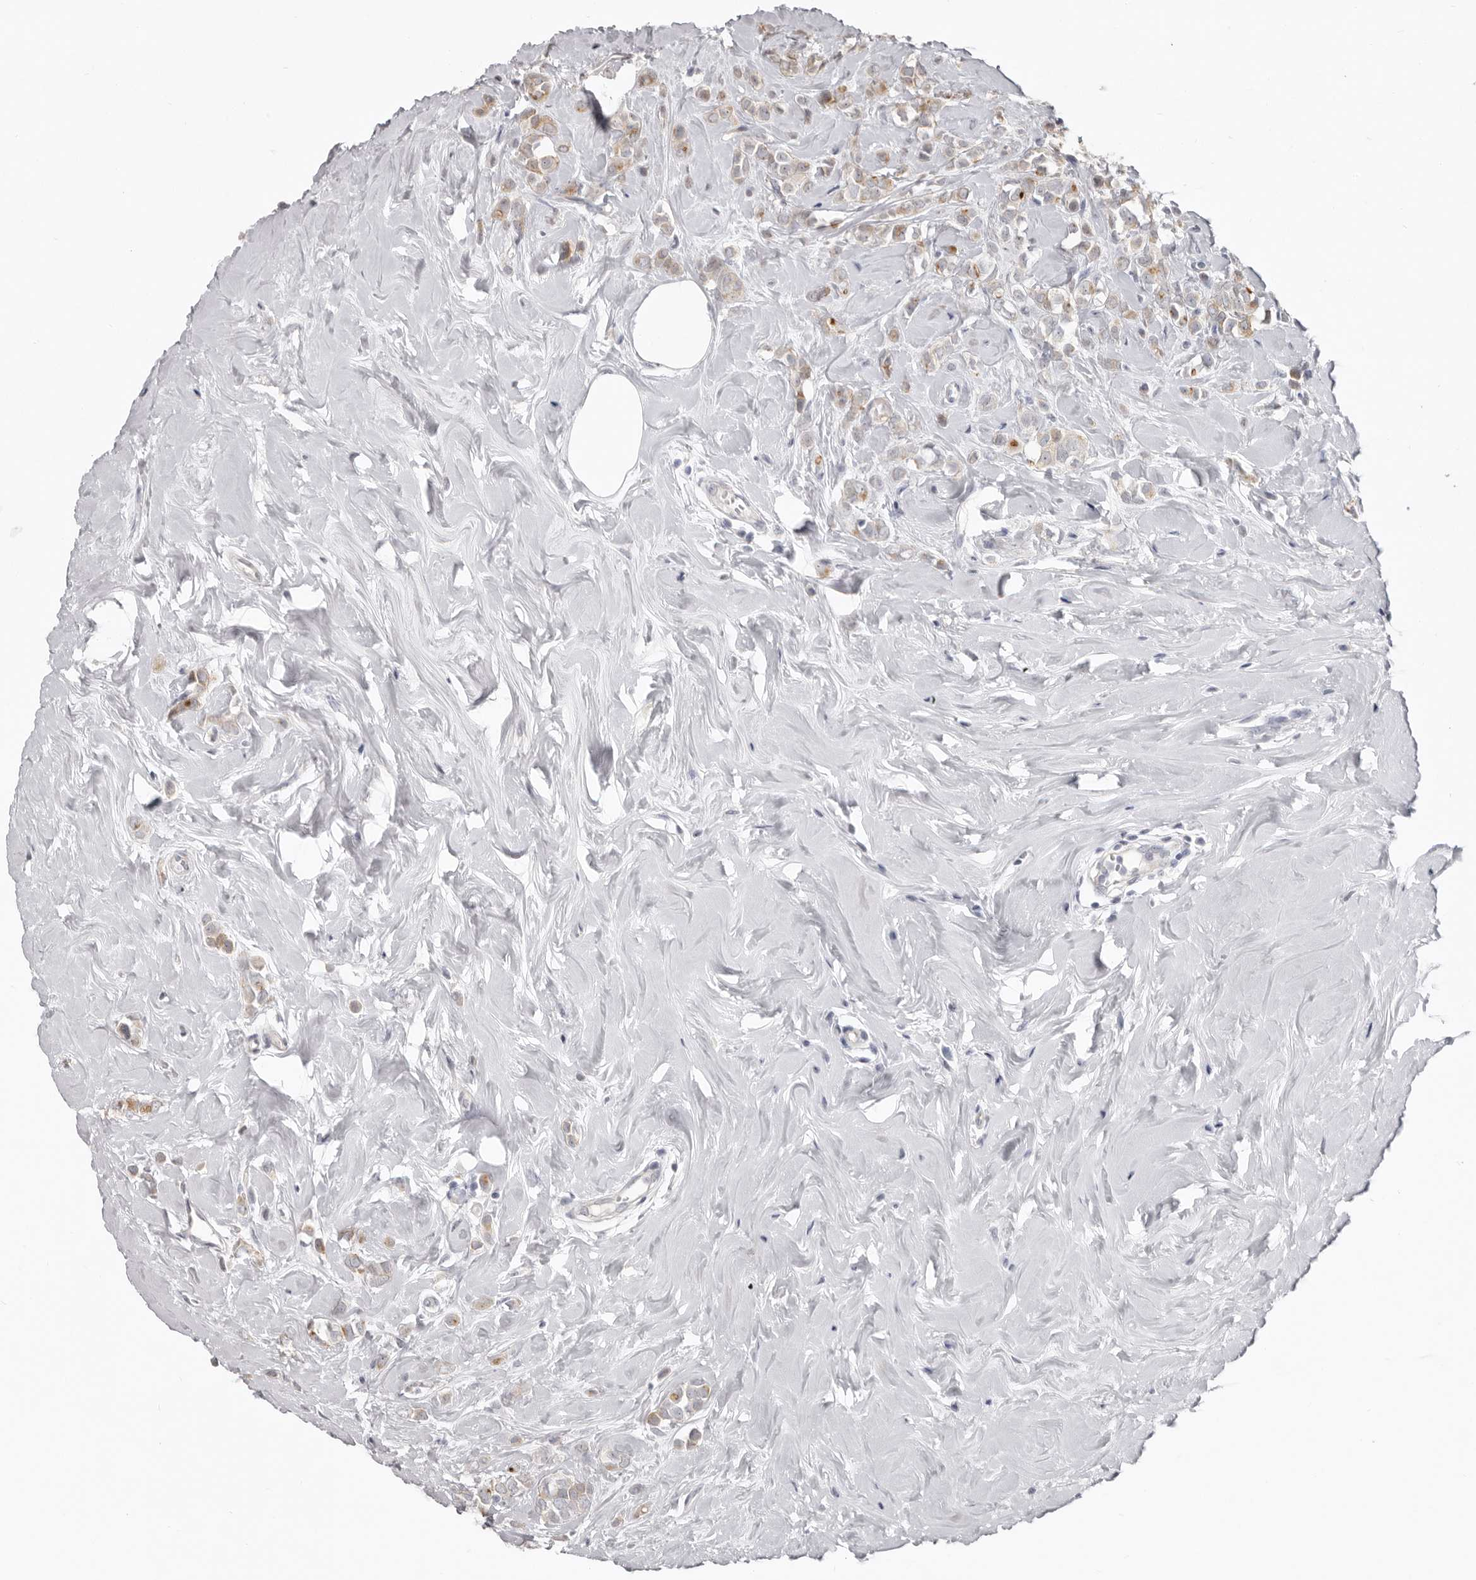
{"staining": {"intensity": "weak", "quantity": "25%-75%", "location": "cytoplasmic/membranous"}, "tissue": "breast cancer", "cell_type": "Tumor cells", "image_type": "cancer", "snomed": [{"axis": "morphology", "description": "Lobular carcinoma"}, {"axis": "topography", "description": "Breast"}], "caption": "Breast lobular carcinoma was stained to show a protein in brown. There is low levels of weak cytoplasmic/membranous positivity in about 25%-75% of tumor cells.", "gene": "BAD", "patient": {"sex": "female", "age": 47}}